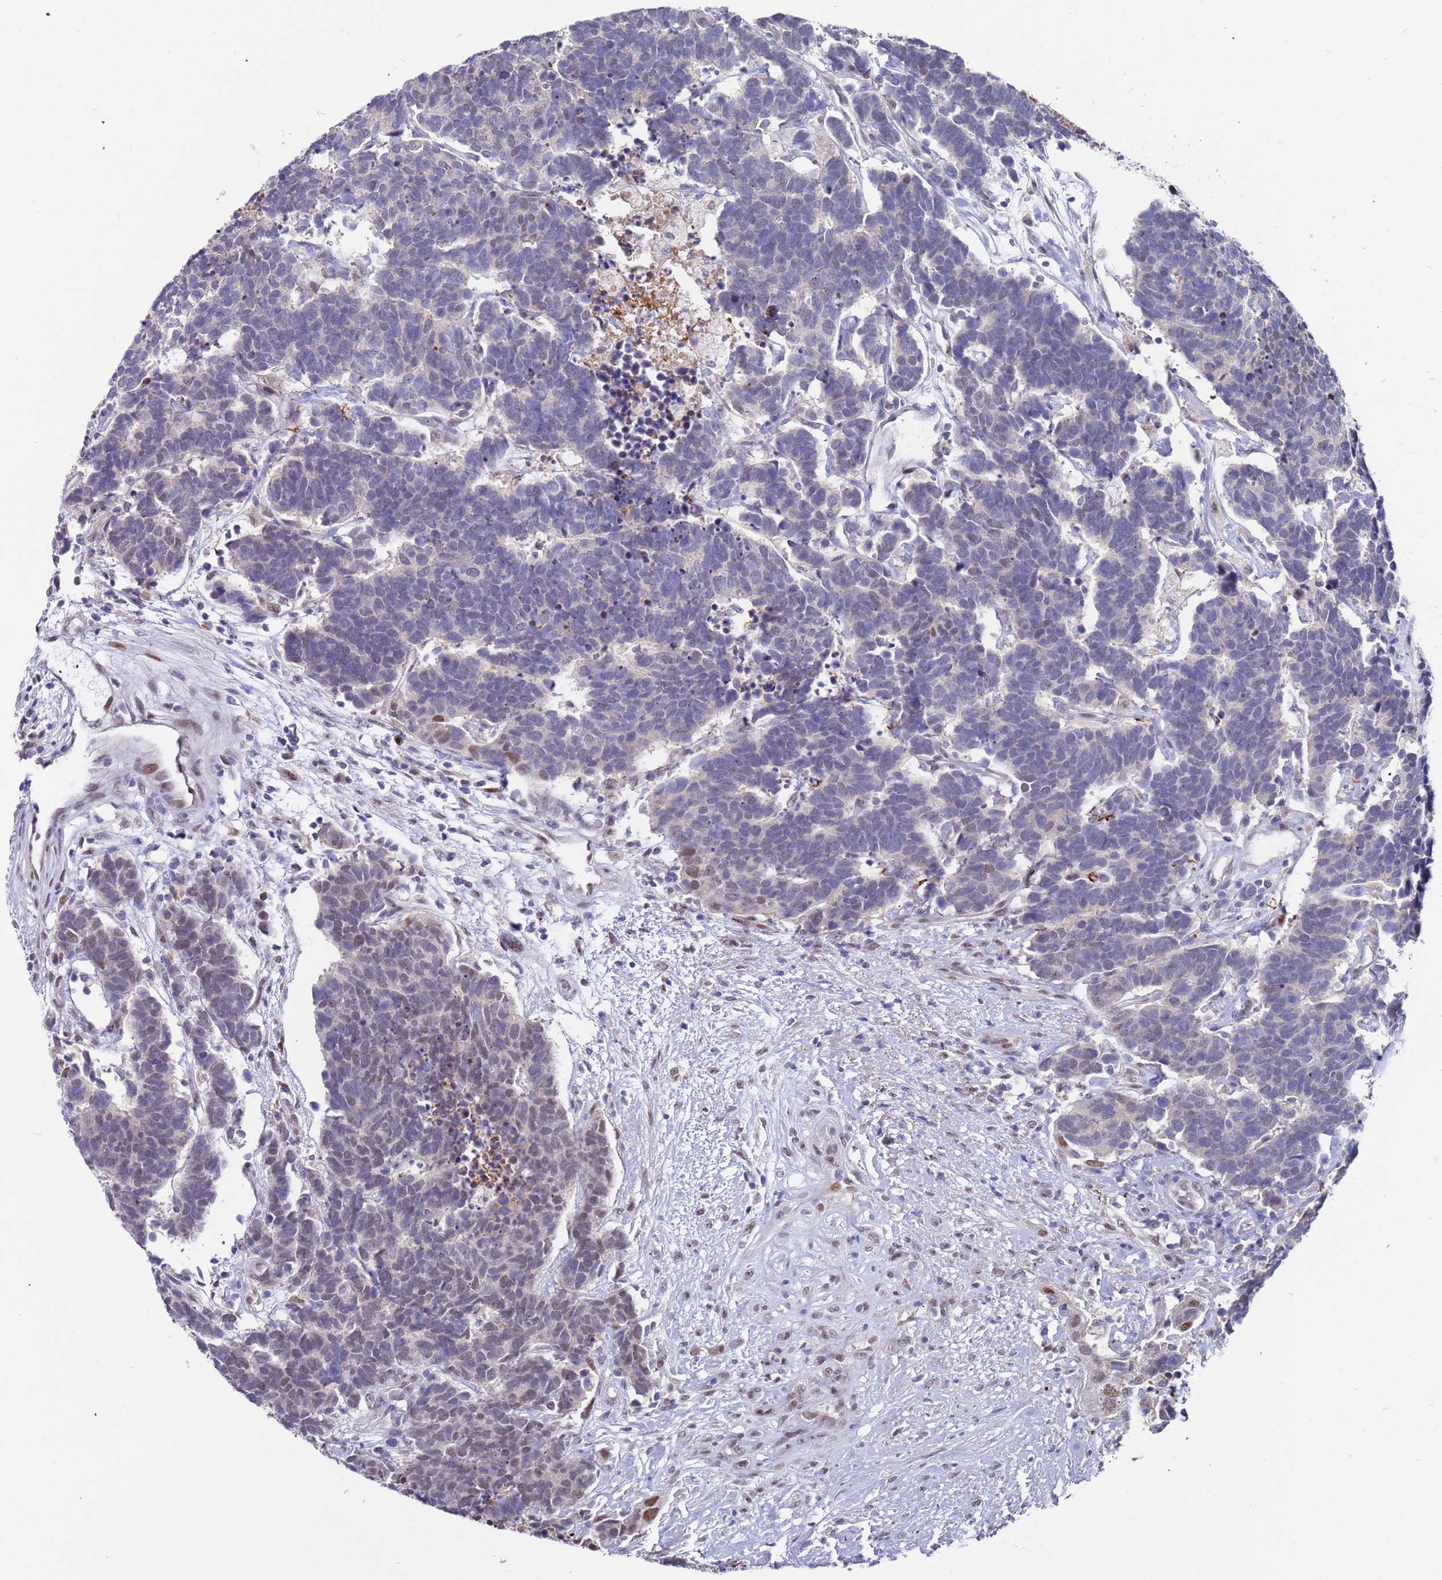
{"staining": {"intensity": "weak", "quantity": "<25%", "location": "nuclear"}, "tissue": "carcinoid", "cell_type": "Tumor cells", "image_type": "cancer", "snomed": [{"axis": "morphology", "description": "Carcinoma, NOS"}, {"axis": "morphology", "description": "Carcinoid, malignant, NOS"}, {"axis": "topography", "description": "Urinary bladder"}], "caption": "Carcinoma stained for a protein using immunohistochemistry (IHC) reveals no expression tumor cells.", "gene": "FBXO27", "patient": {"sex": "male", "age": 57}}